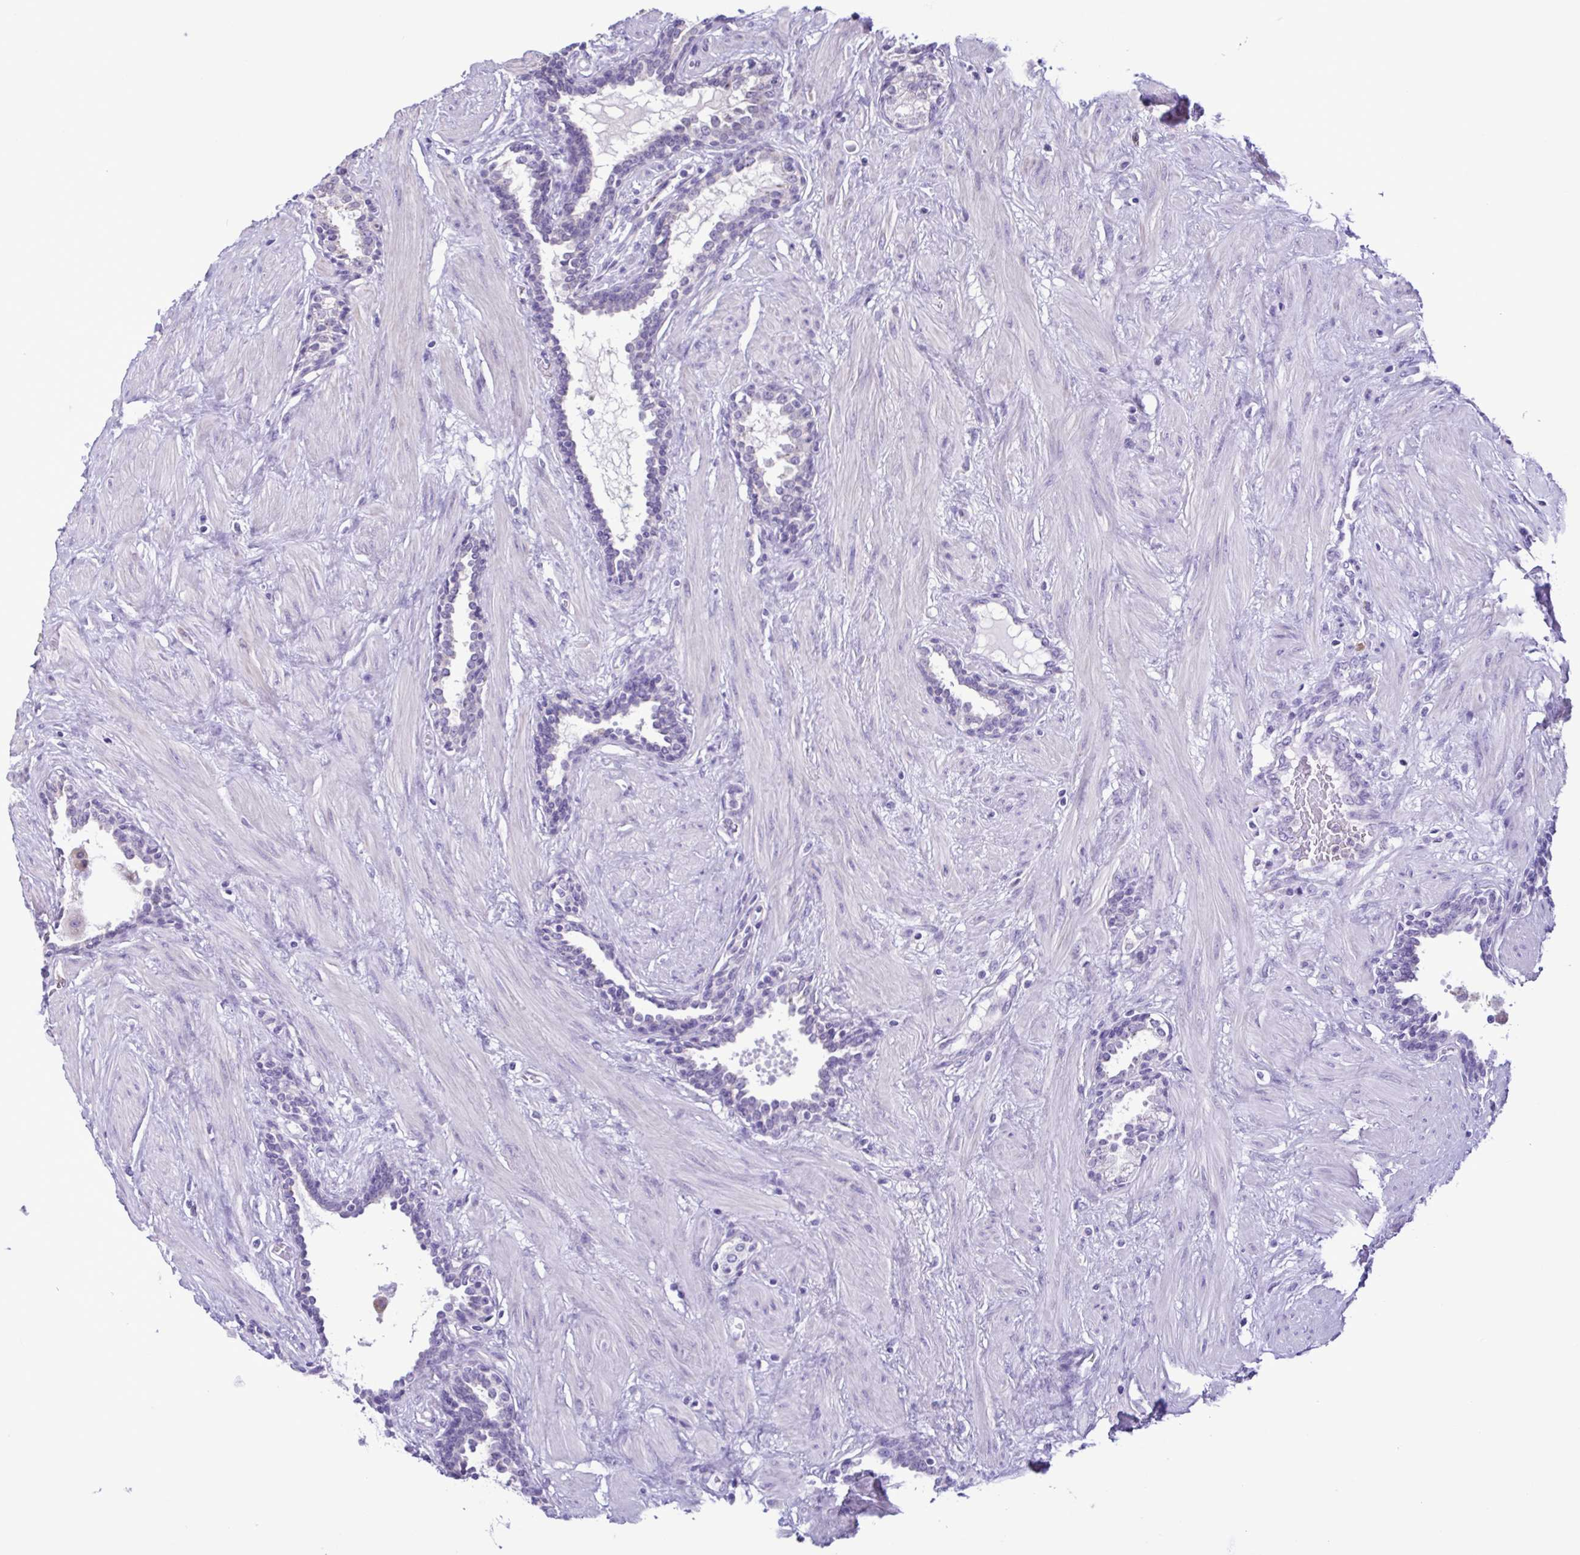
{"staining": {"intensity": "negative", "quantity": "none", "location": "none"}, "tissue": "prostate", "cell_type": "Glandular cells", "image_type": "normal", "snomed": [{"axis": "morphology", "description": "Normal tissue, NOS"}, {"axis": "topography", "description": "Prostate"}], "caption": "IHC micrograph of benign prostate: human prostate stained with DAB (3,3'-diaminobenzidine) exhibits no significant protein staining in glandular cells.", "gene": "CBY2", "patient": {"sex": "male", "age": 55}}